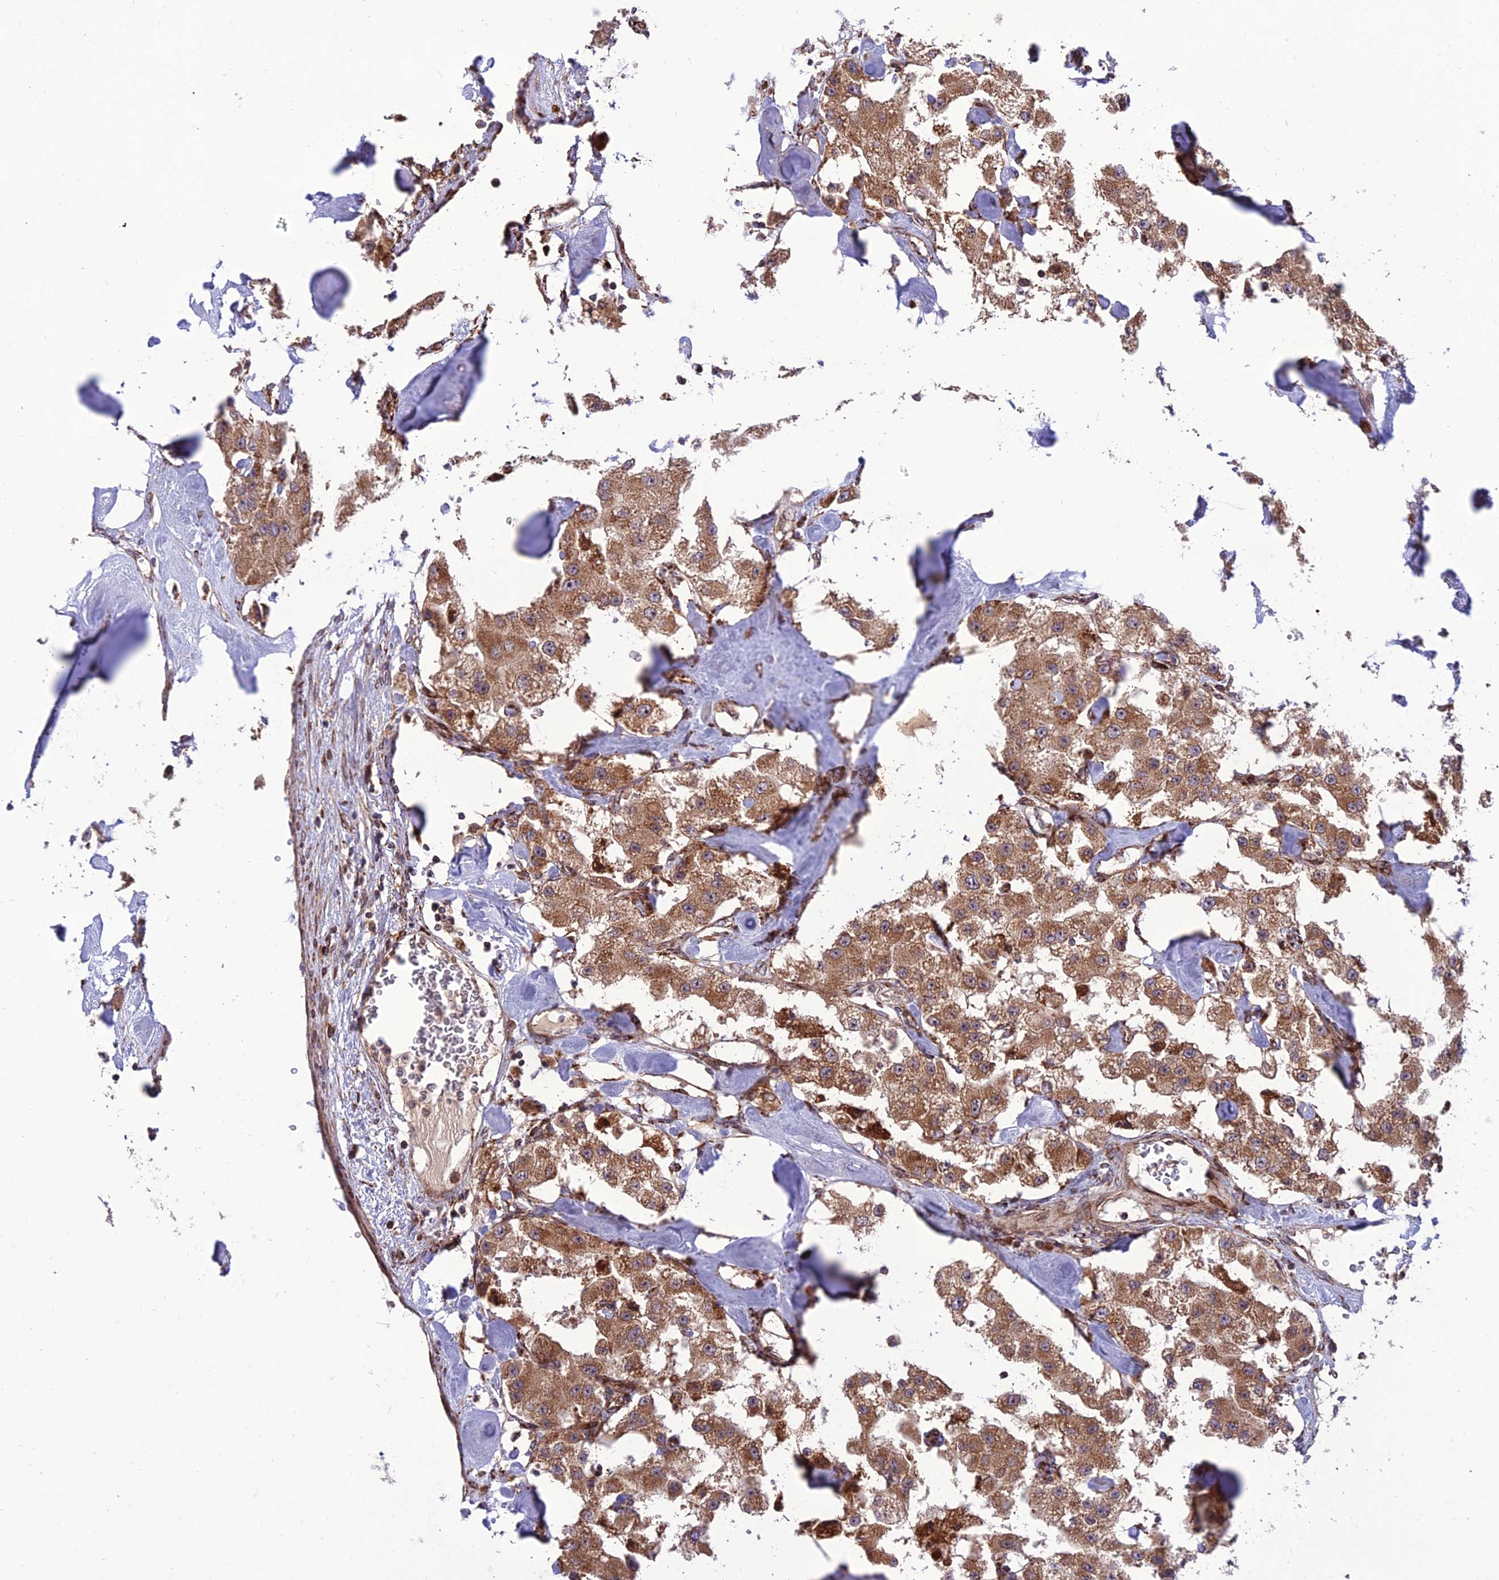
{"staining": {"intensity": "strong", "quantity": ">75%", "location": "cytoplasmic/membranous"}, "tissue": "carcinoid", "cell_type": "Tumor cells", "image_type": "cancer", "snomed": [{"axis": "morphology", "description": "Carcinoid, malignant, NOS"}, {"axis": "topography", "description": "Pancreas"}], "caption": "Tumor cells reveal high levels of strong cytoplasmic/membranous expression in about >75% of cells in carcinoid.", "gene": "CRTAP", "patient": {"sex": "male", "age": 41}}